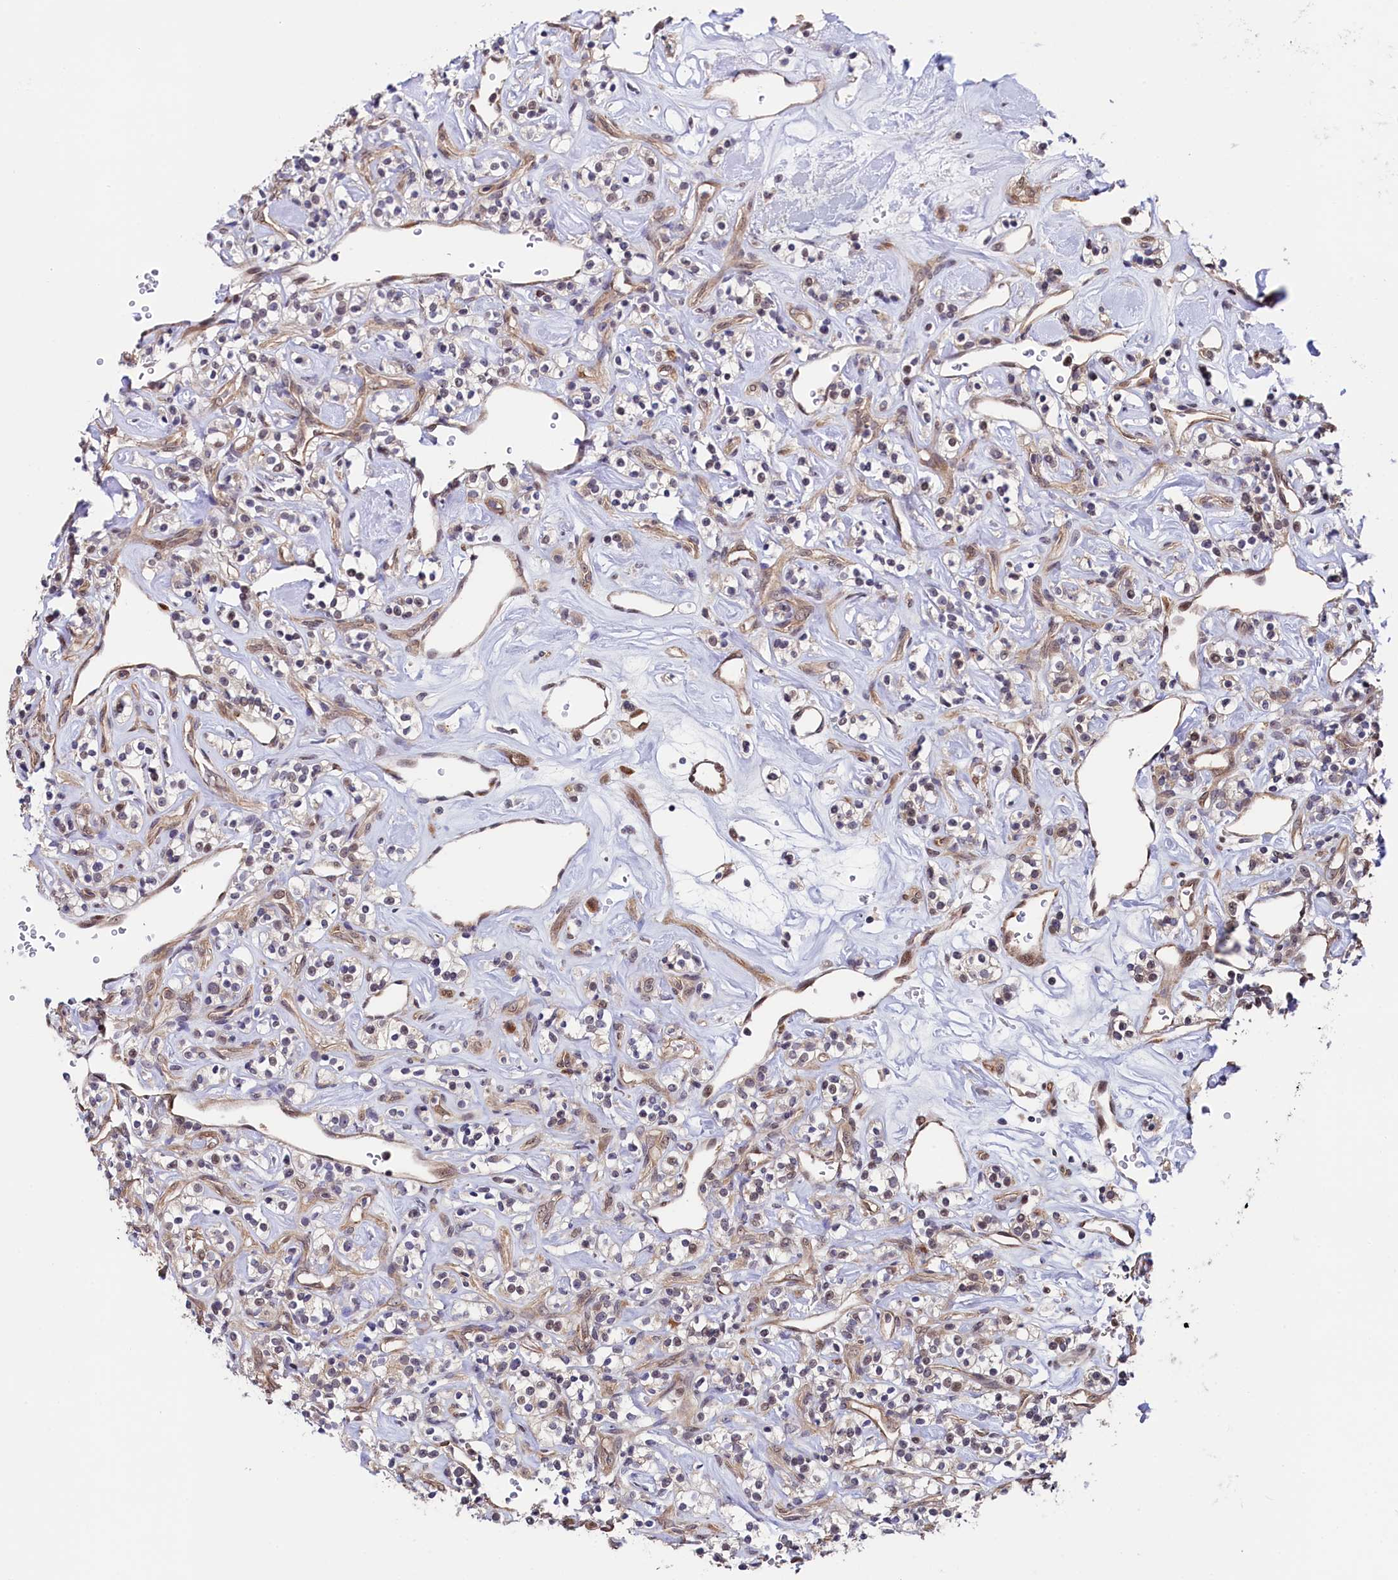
{"staining": {"intensity": "weak", "quantity": "<25%", "location": "nuclear"}, "tissue": "renal cancer", "cell_type": "Tumor cells", "image_type": "cancer", "snomed": [{"axis": "morphology", "description": "Adenocarcinoma, NOS"}, {"axis": "topography", "description": "Kidney"}], "caption": "Tumor cells are negative for brown protein staining in adenocarcinoma (renal).", "gene": "LEO1", "patient": {"sex": "male", "age": 77}}